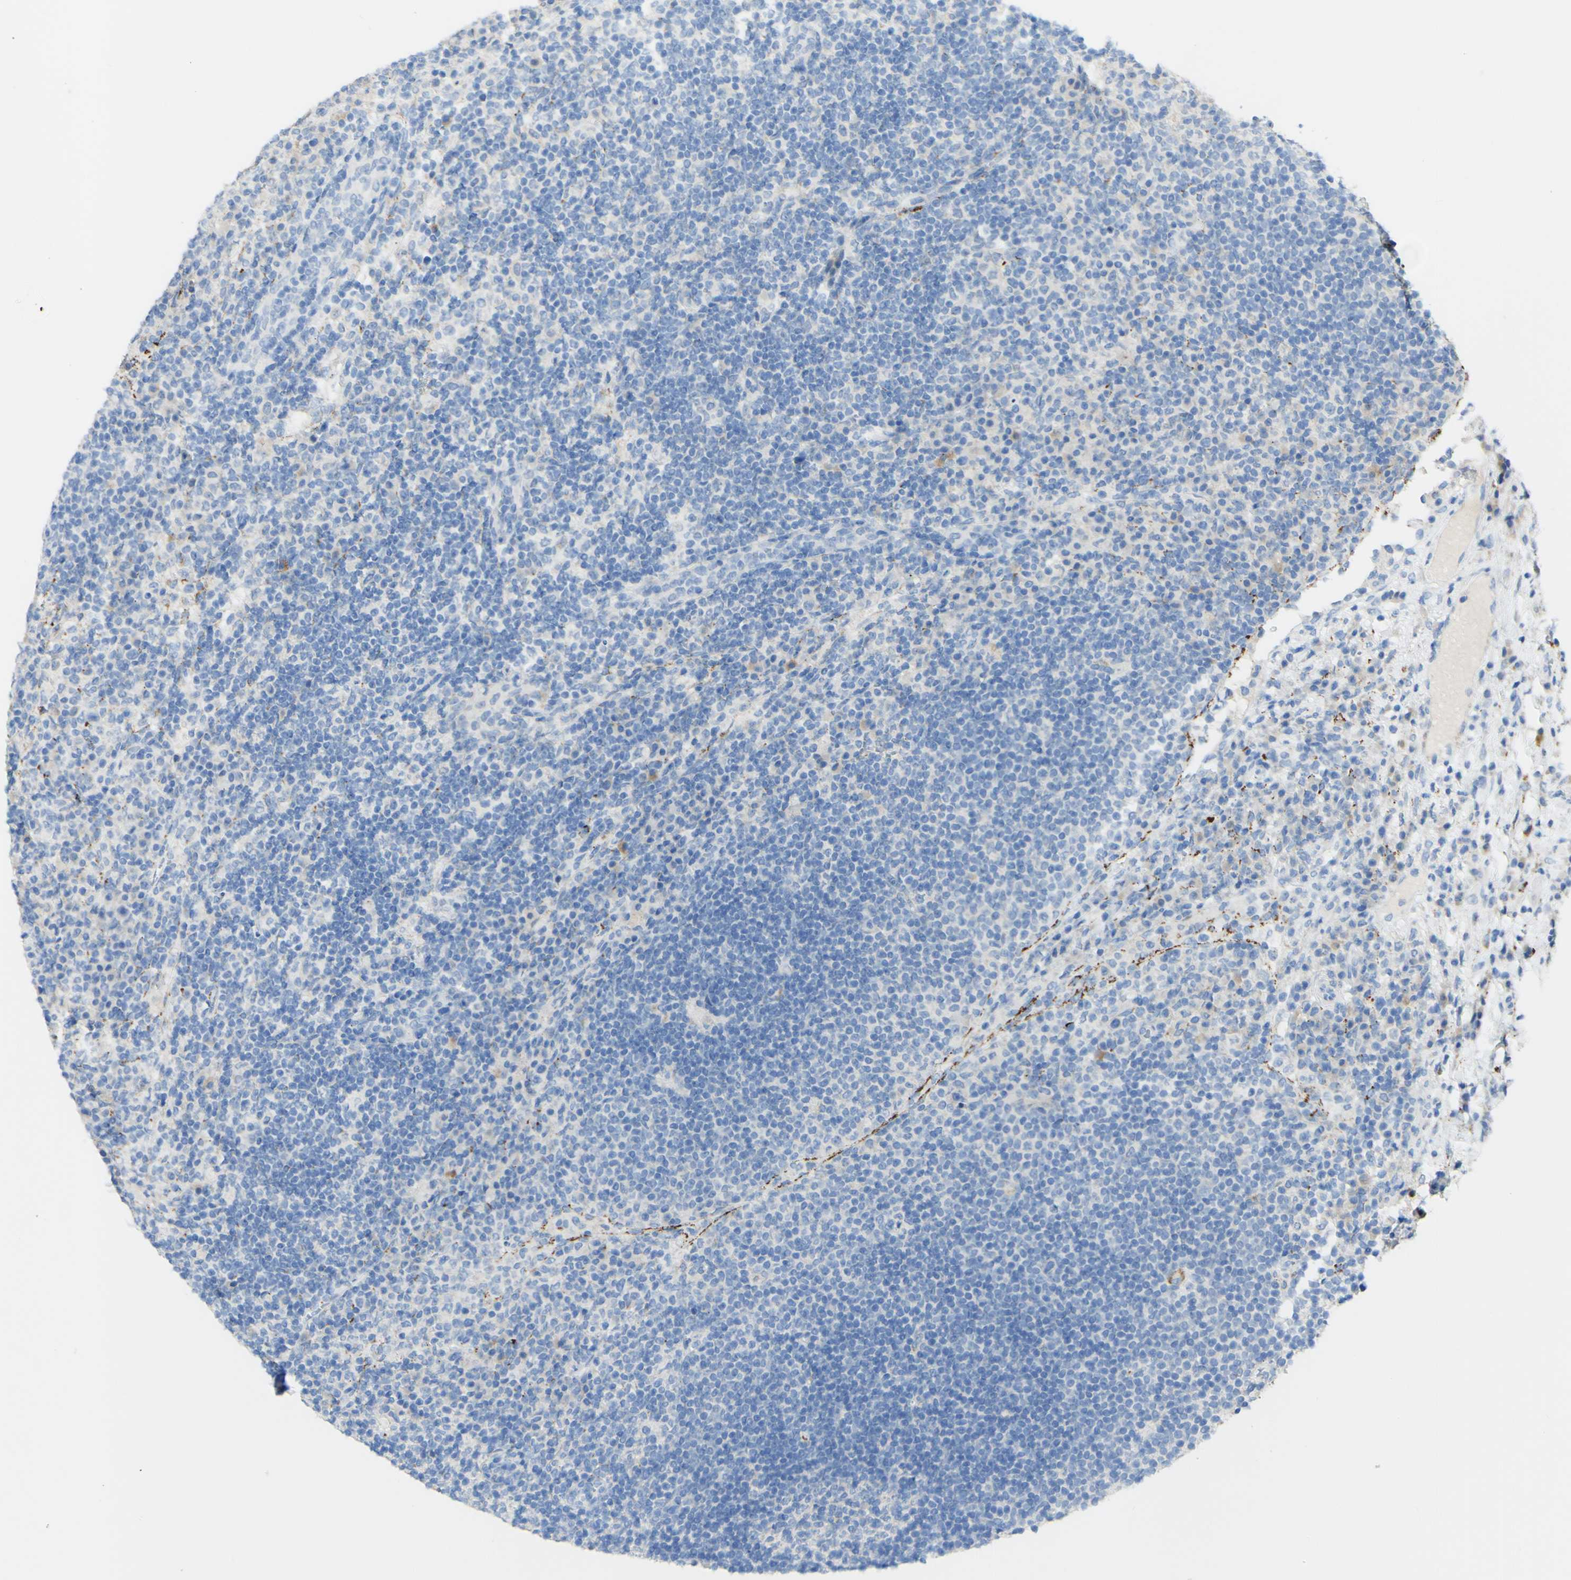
{"staining": {"intensity": "negative", "quantity": "none", "location": "none"}, "tissue": "lymph node", "cell_type": "Germinal center cells", "image_type": "normal", "snomed": [{"axis": "morphology", "description": "Normal tissue, NOS"}, {"axis": "topography", "description": "Lymph node"}], "caption": "Immunohistochemical staining of benign lymph node reveals no significant staining in germinal center cells. The staining was performed using DAB to visualize the protein expression in brown, while the nuclei were stained in blue with hematoxylin (Magnification: 20x).", "gene": "FGF4", "patient": {"sex": "female", "age": 53}}